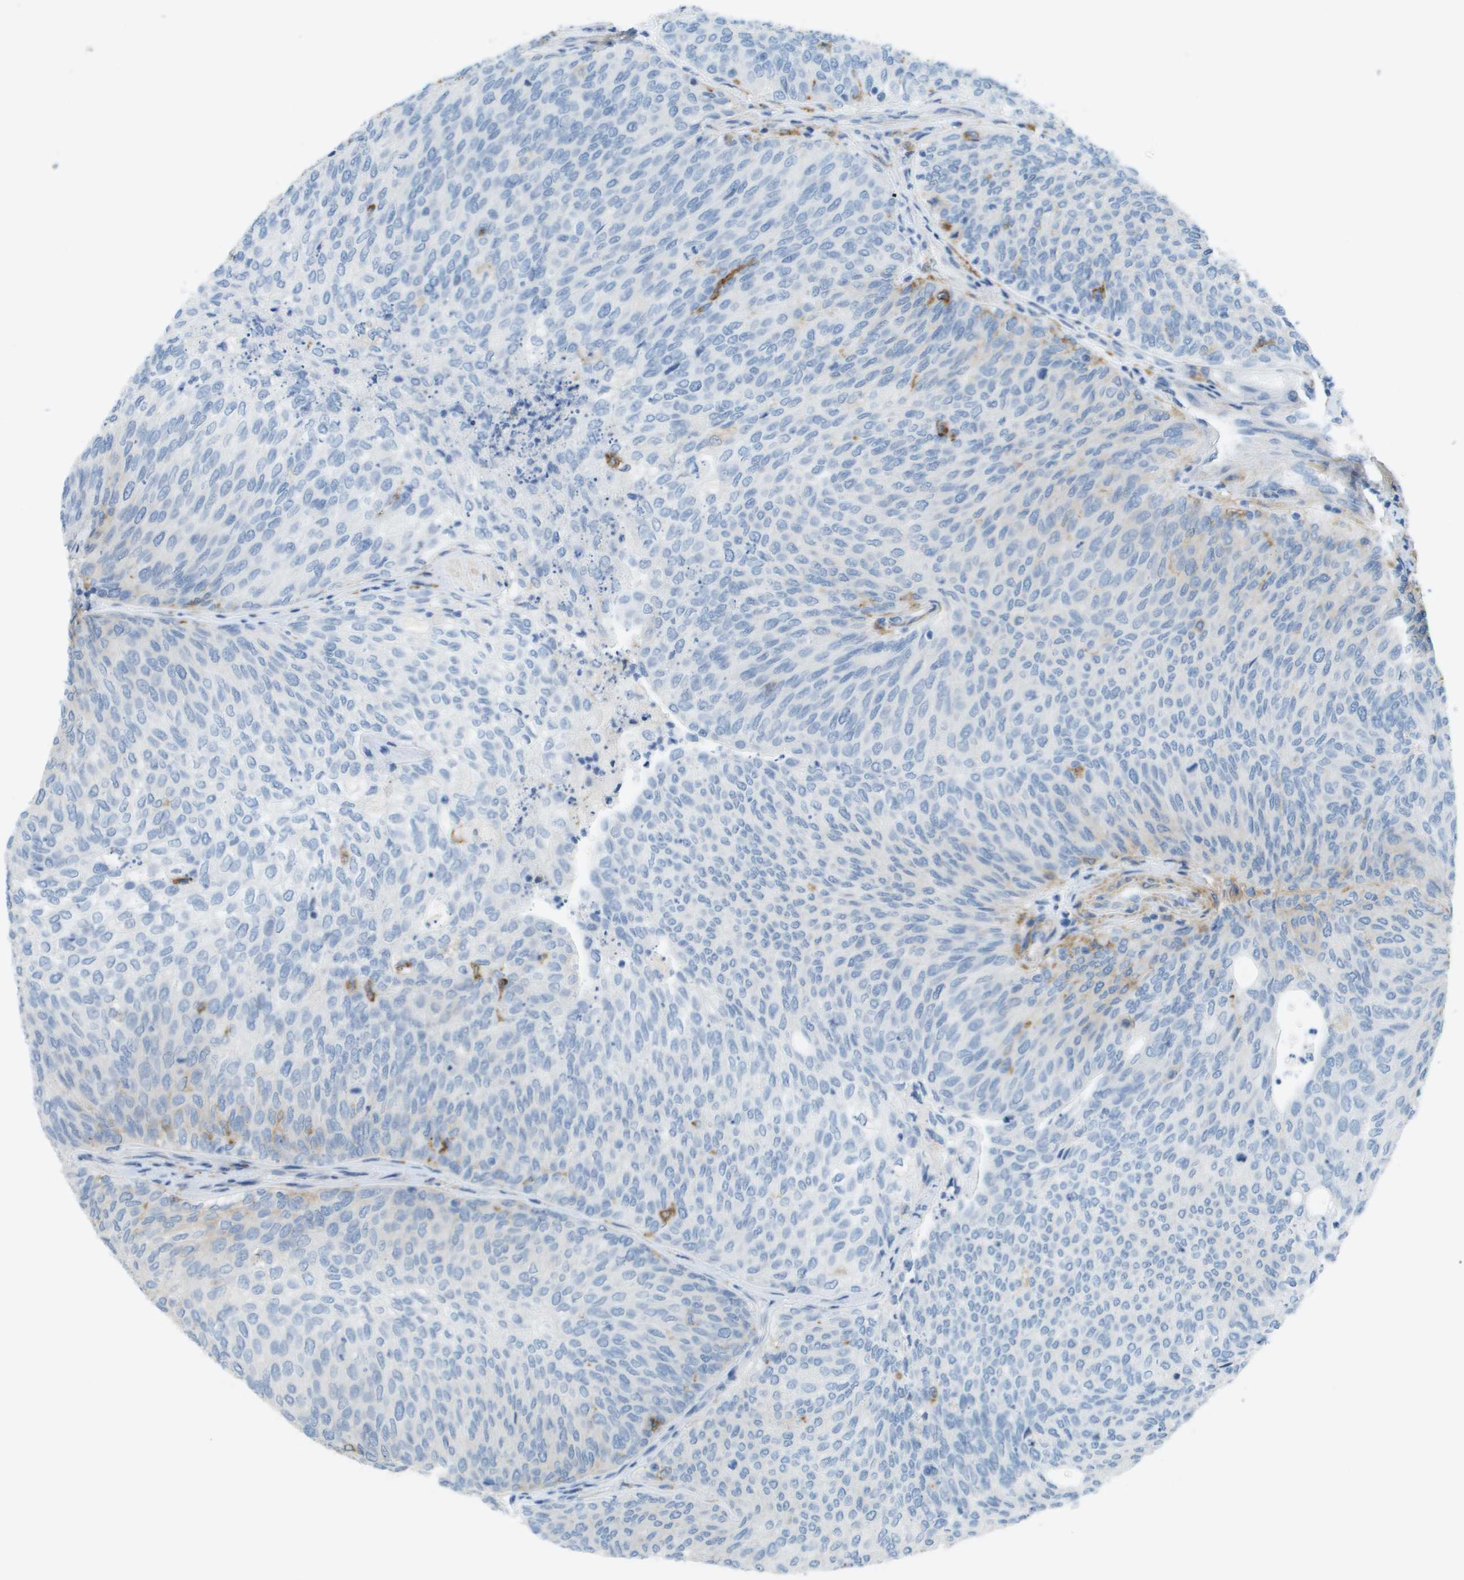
{"staining": {"intensity": "negative", "quantity": "none", "location": "none"}, "tissue": "urothelial cancer", "cell_type": "Tumor cells", "image_type": "cancer", "snomed": [{"axis": "morphology", "description": "Urothelial carcinoma, Low grade"}, {"axis": "topography", "description": "Urinary bladder"}], "caption": "A micrograph of urothelial cancer stained for a protein displays no brown staining in tumor cells.", "gene": "ZBTB43", "patient": {"sex": "female", "age": 79}}